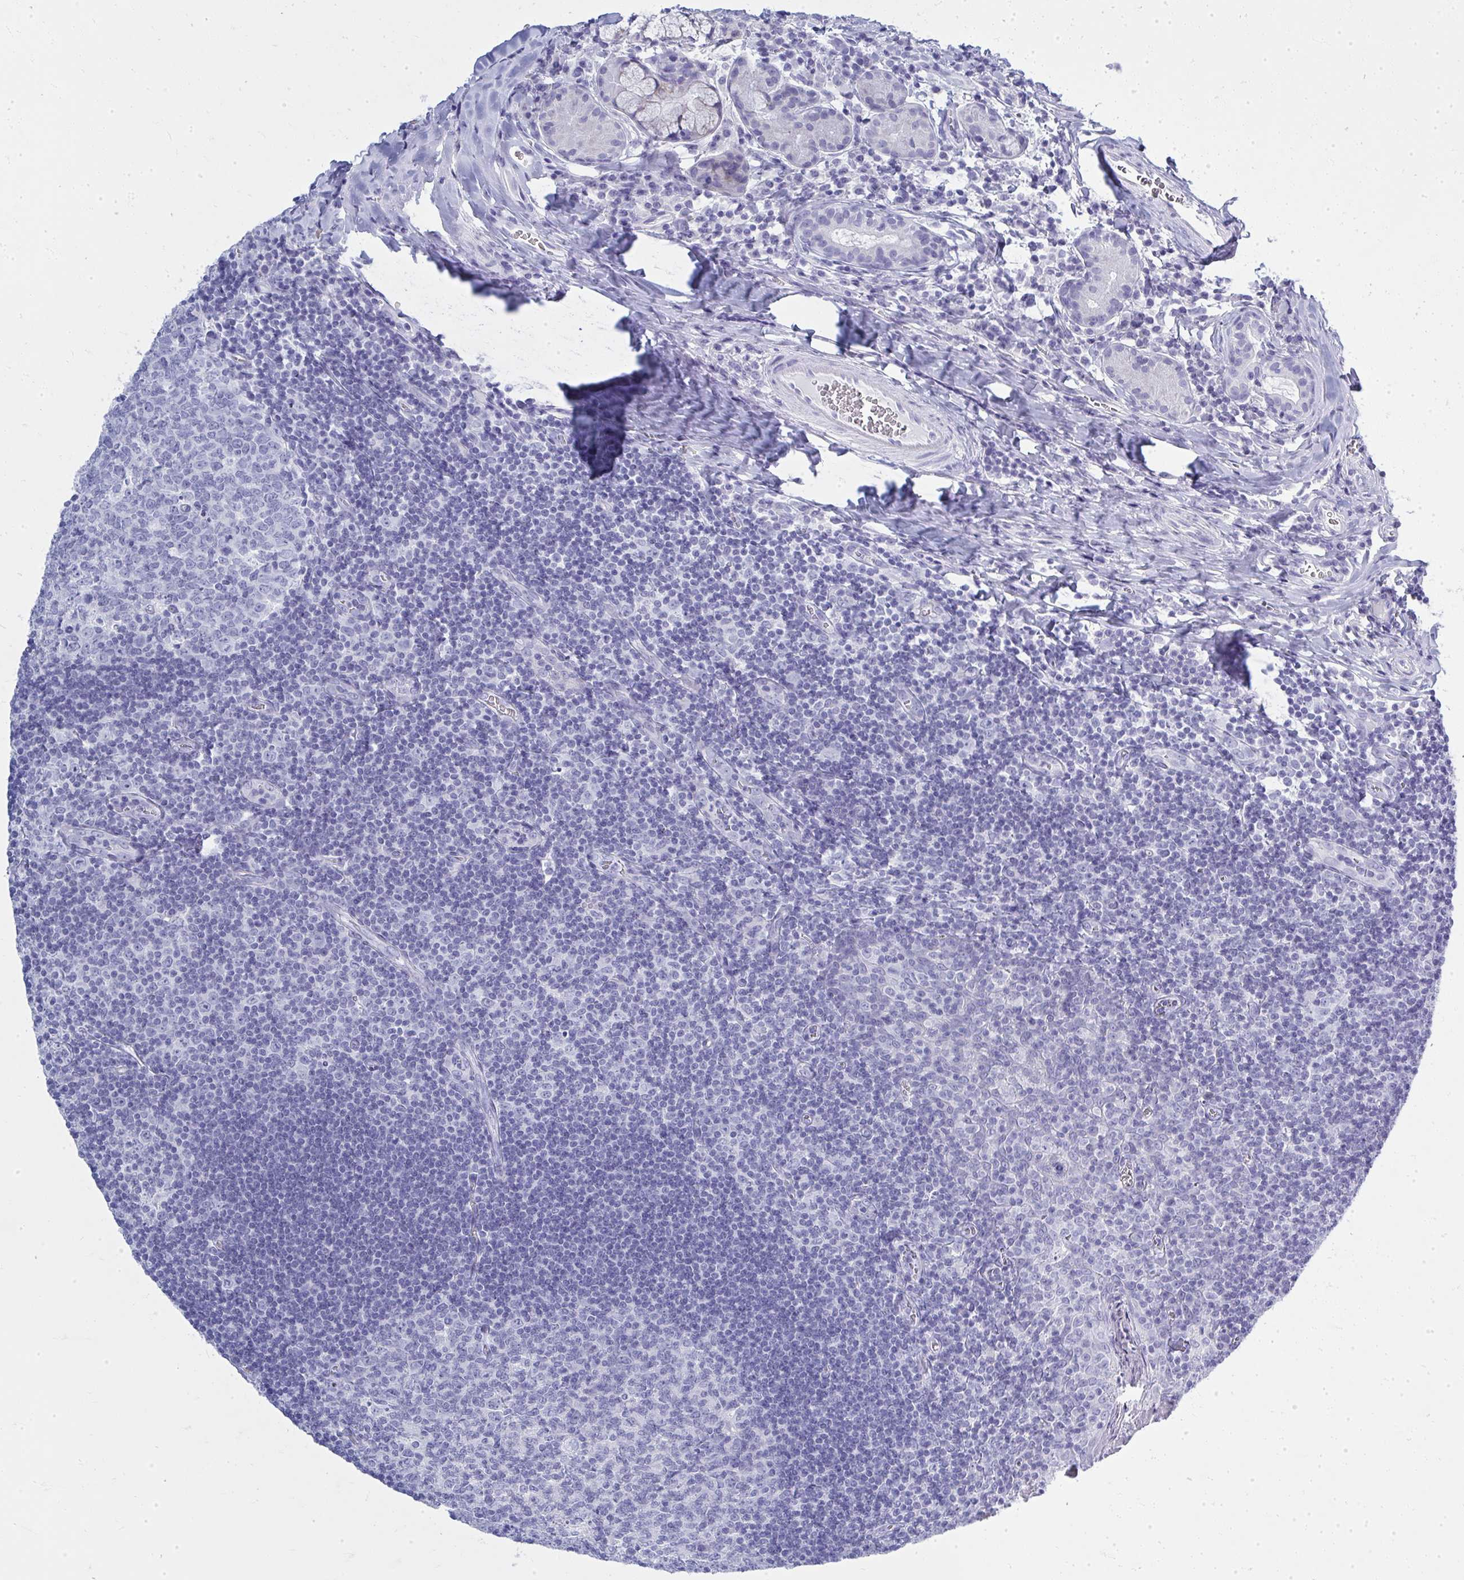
{"staining": {"intensity": "negative", "quantity": "none", "location": "none"}, "tissue": "tonsil", "cell_type": "Germinal center cells", "image_type": "normal", "snomed": [{"axis": "morphology", "description": "Normal tissue, NOS"}, {"axis": "morphology", "description": "Inflammation, NOS"}, {"axis": "topography", "description": "Tonsil"}], "caption": "Immunohistochemical staining of benign human tonsil exhibits no significant positivity in germinal center cells.", "gene": "QDPR", "patient": {"sex": "female", "age": 31}}